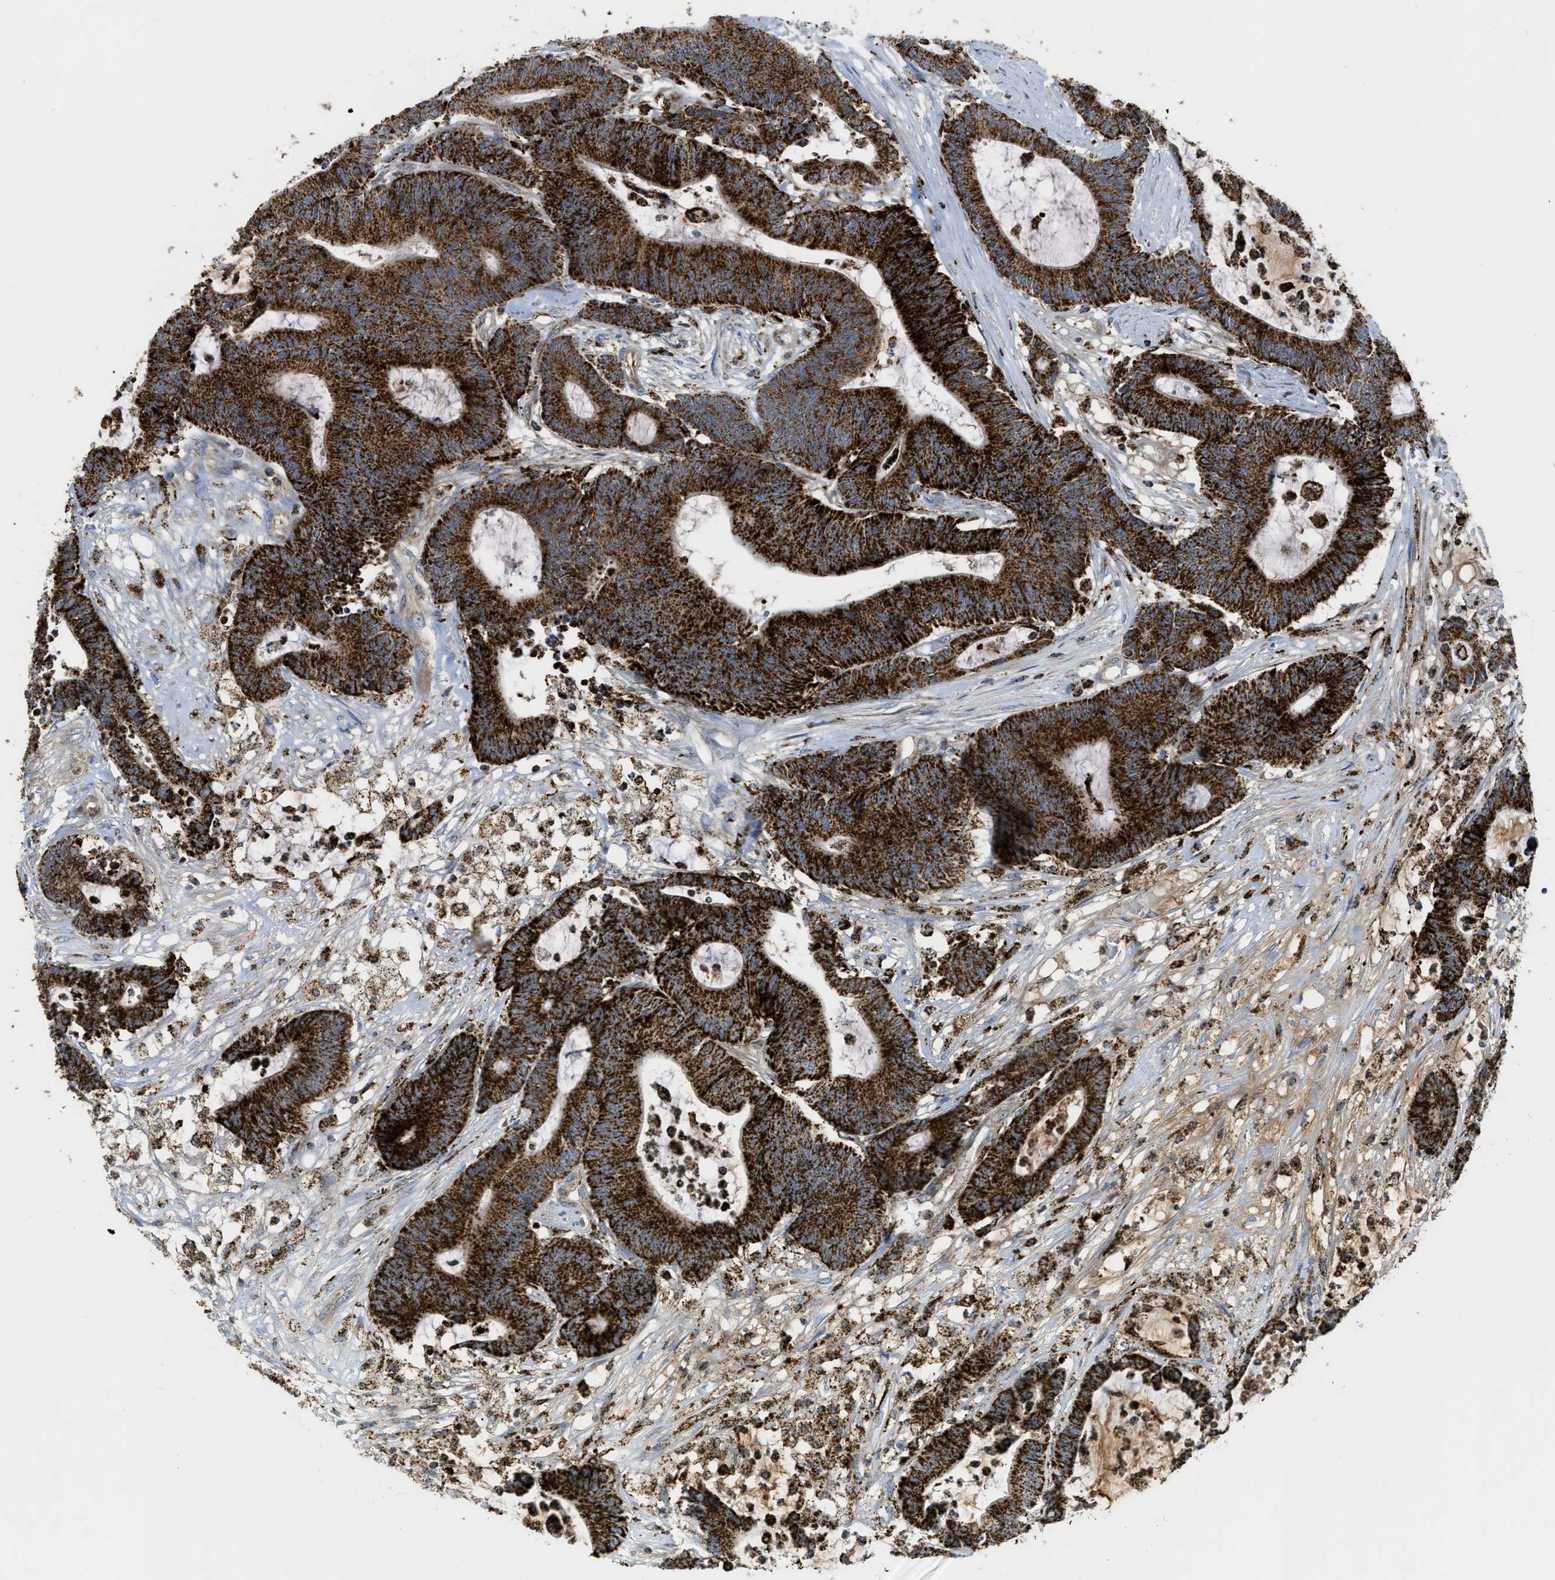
{"staining": {"intensity": "strong", "quantity": ">75%", "location": "cytoplasmic/membranous"}, "tissue": "colorectal cancer", "cell_type": "Tumor cells", "image_type": "cancer", "snomed": [{"axis": "morphology", "description": "Adenocarcinoma, NOS"}, {"axis": "topography", "description": "Colon"}], "caption": "A high-resolution image shows immunohistochemistry (IHC) staining of adenocarcinoma (colorectal), which displays strong cytoplasmic/membranous staining in about >75% of tumor cells.", "gene": "SQOR", "patient": {"sex": "female", "age": 84}}